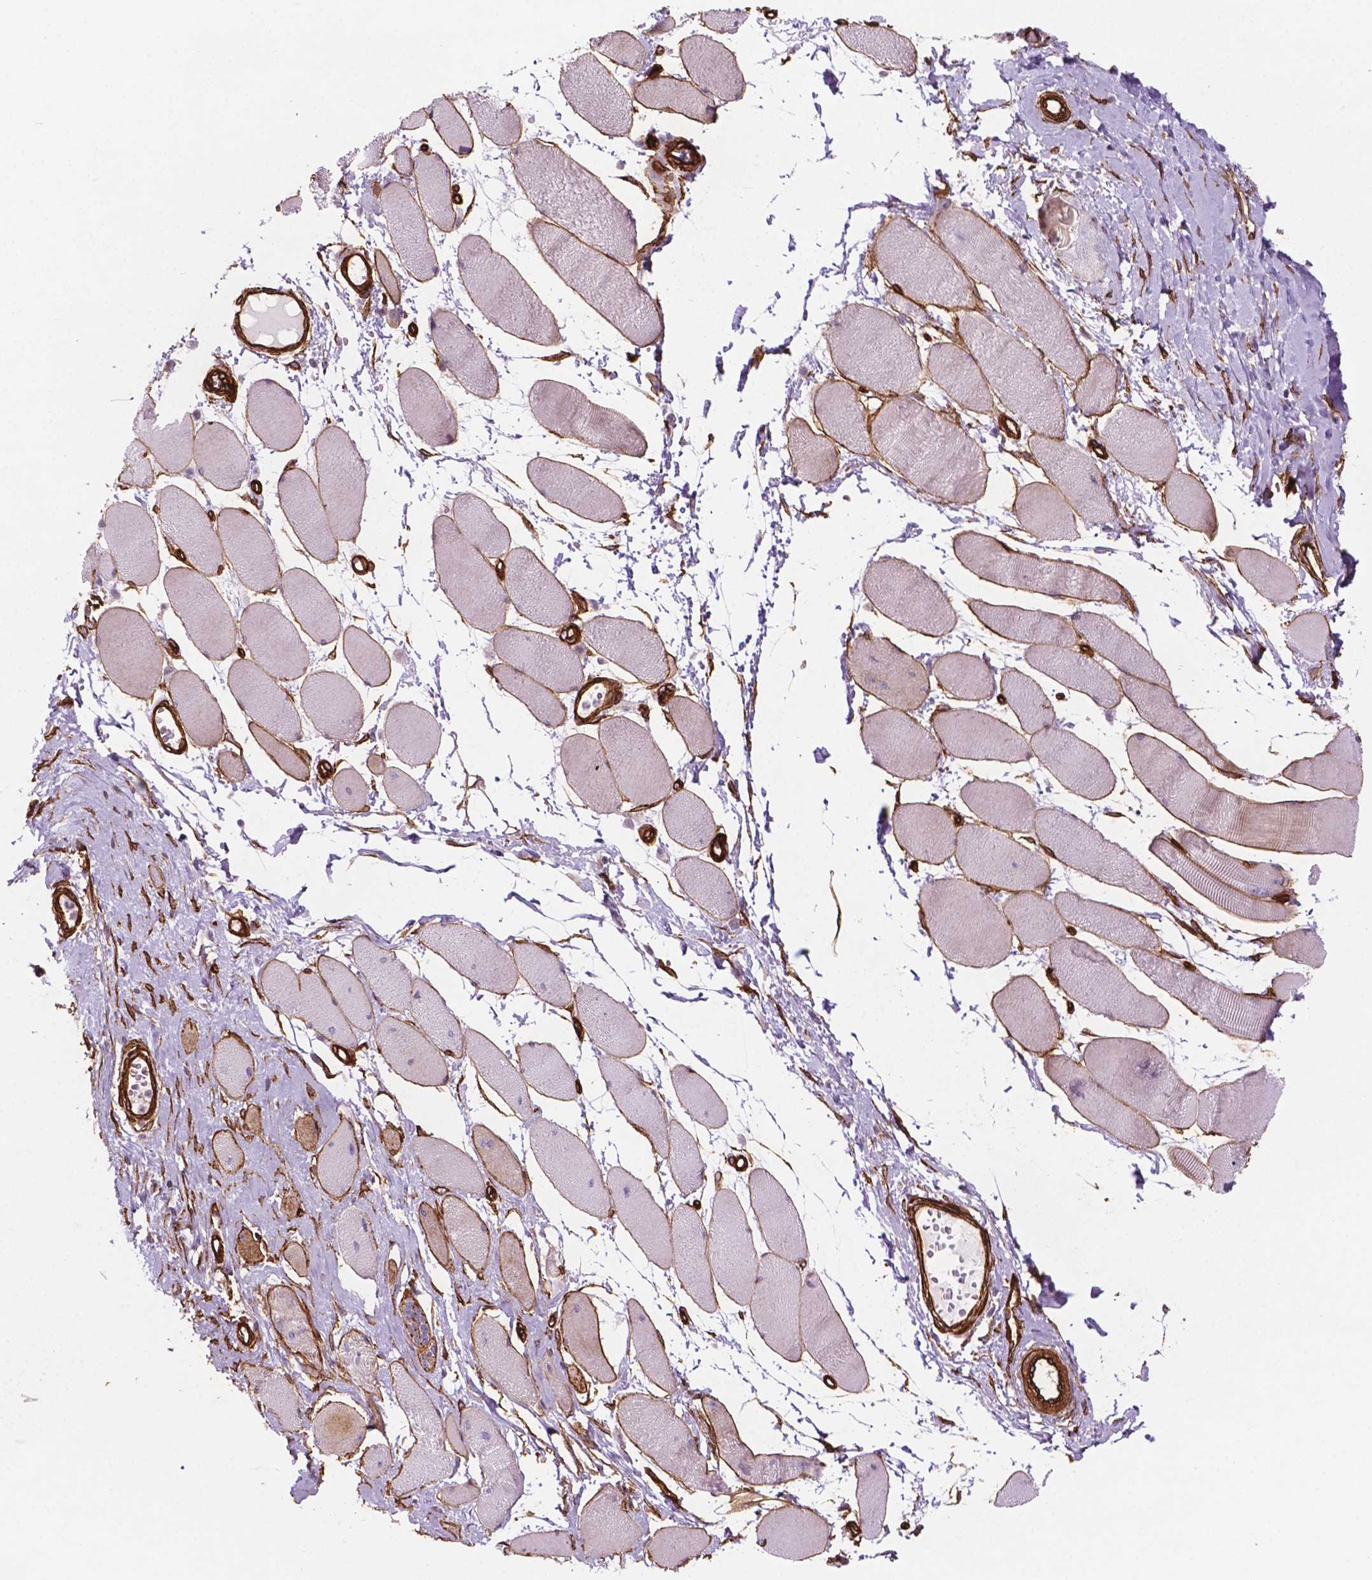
{"staining": {"intensity": "strong", "quantity": "25%-75%", "location": "cytoplasmic/membranous,nuclear"}, "tissue": "skeletal muscle", "cell_type": "Myocytes", "image_type": "normal", "snomed": [{"axis": "morphology", "description": "Normal tissue, NOS"}, {"axis": "topography", "description": "Skeletal muscle"}], "caption": "Immunohistochemistry (IHC) photomicrograph of normal human skeletal muscle stained for a protein (brown), which reveals high levels of strong cytoplasmic/membranous,nuclear positivity in approximately 25%-75% of myocytes.", "gene": "EGFL8", "patient": {"sex": "female", "age": 75}}